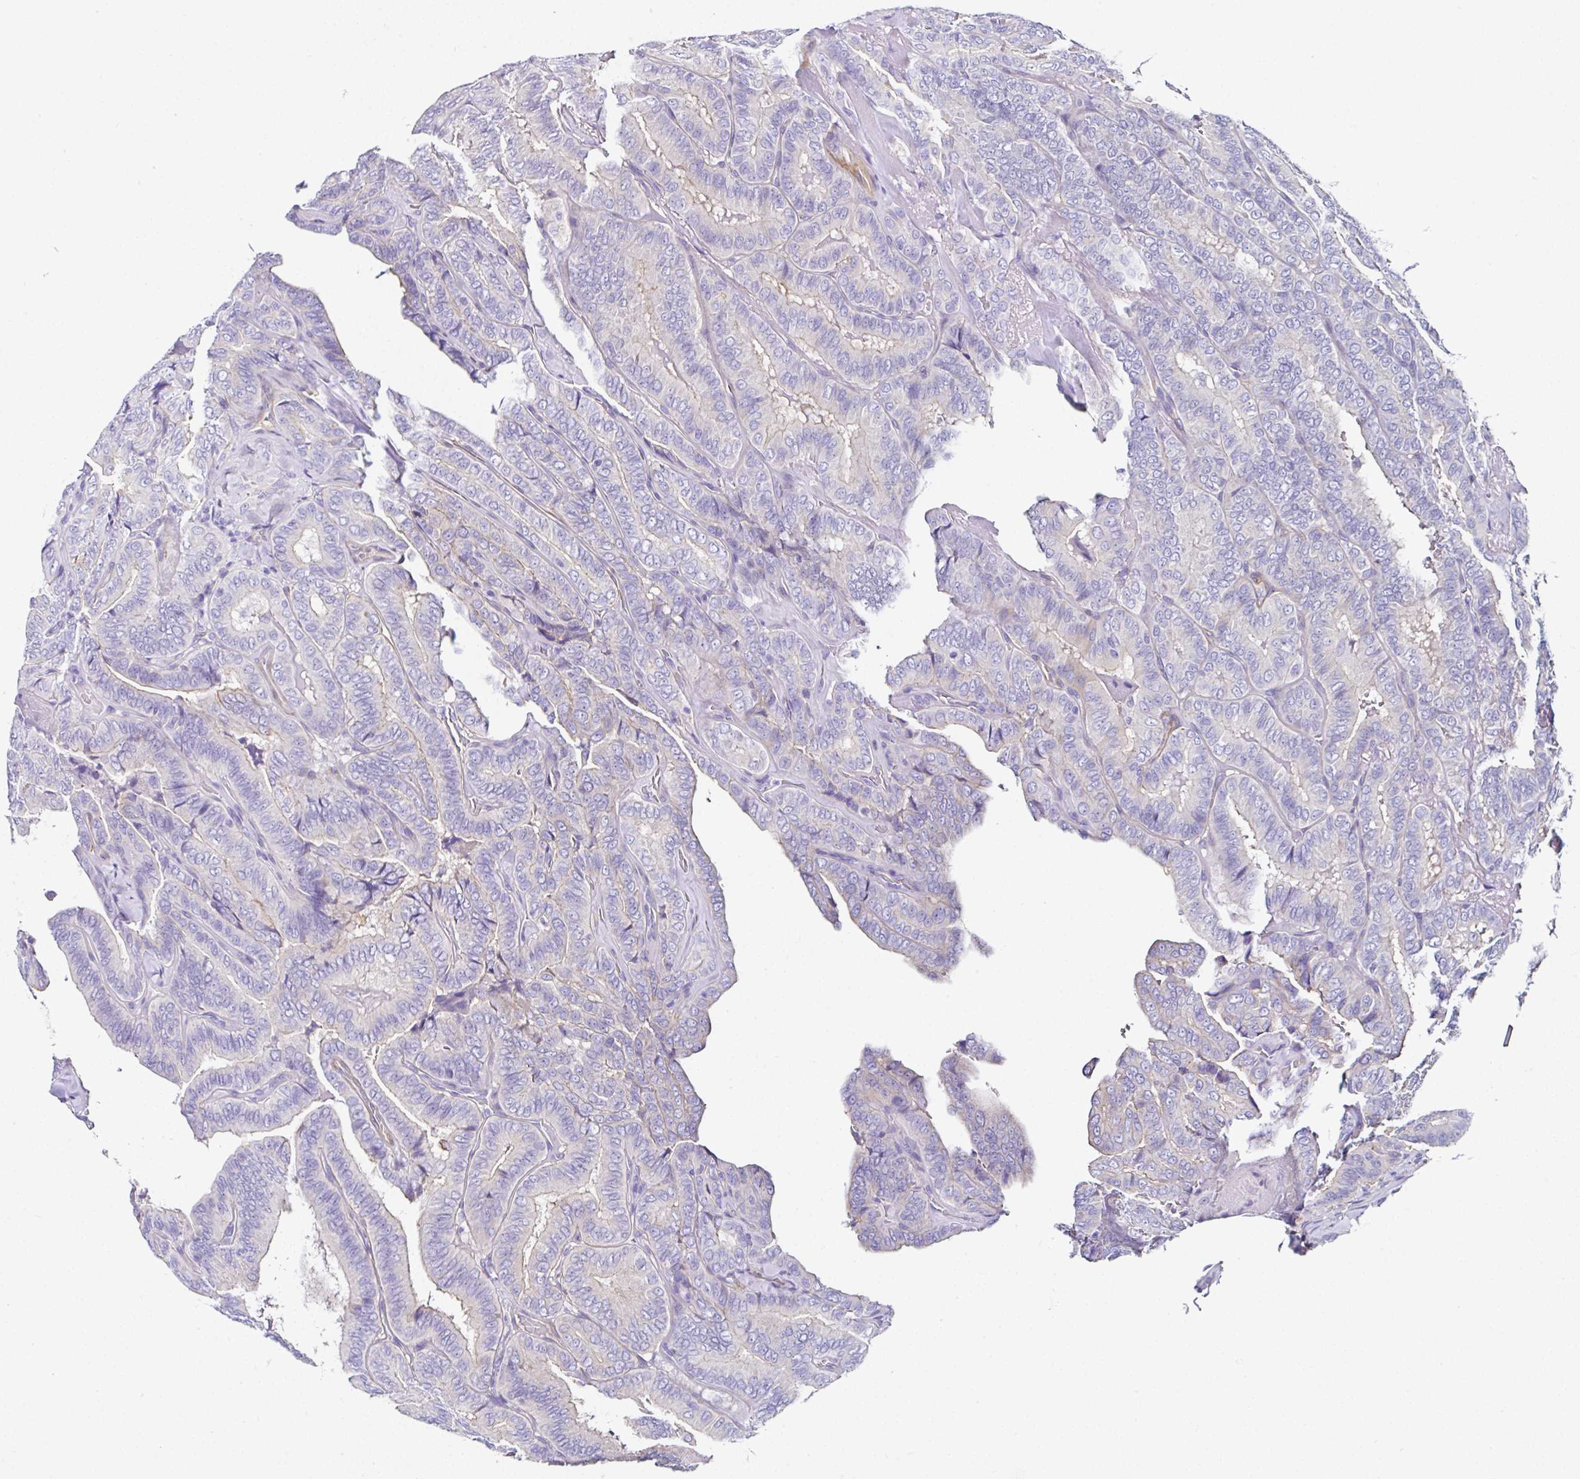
{"staining": {"intensity": "negative", "quantity": "none", "location": "none"}, "tissue": "thyroid cancer", "cell_type": "Tumor cells", "image_type": "cancer", "snomed": [{"axis": "morphology", "description": "Papillary adenocarcinoma, NOS"}, {"axis": "topography", "description": "Thyroid gland"}], "caption": "There is no significant expression in tumor cells of thyroid cancer.", "gene": "PPFIA4", "patient": {"sex": "male", "age": 61}}